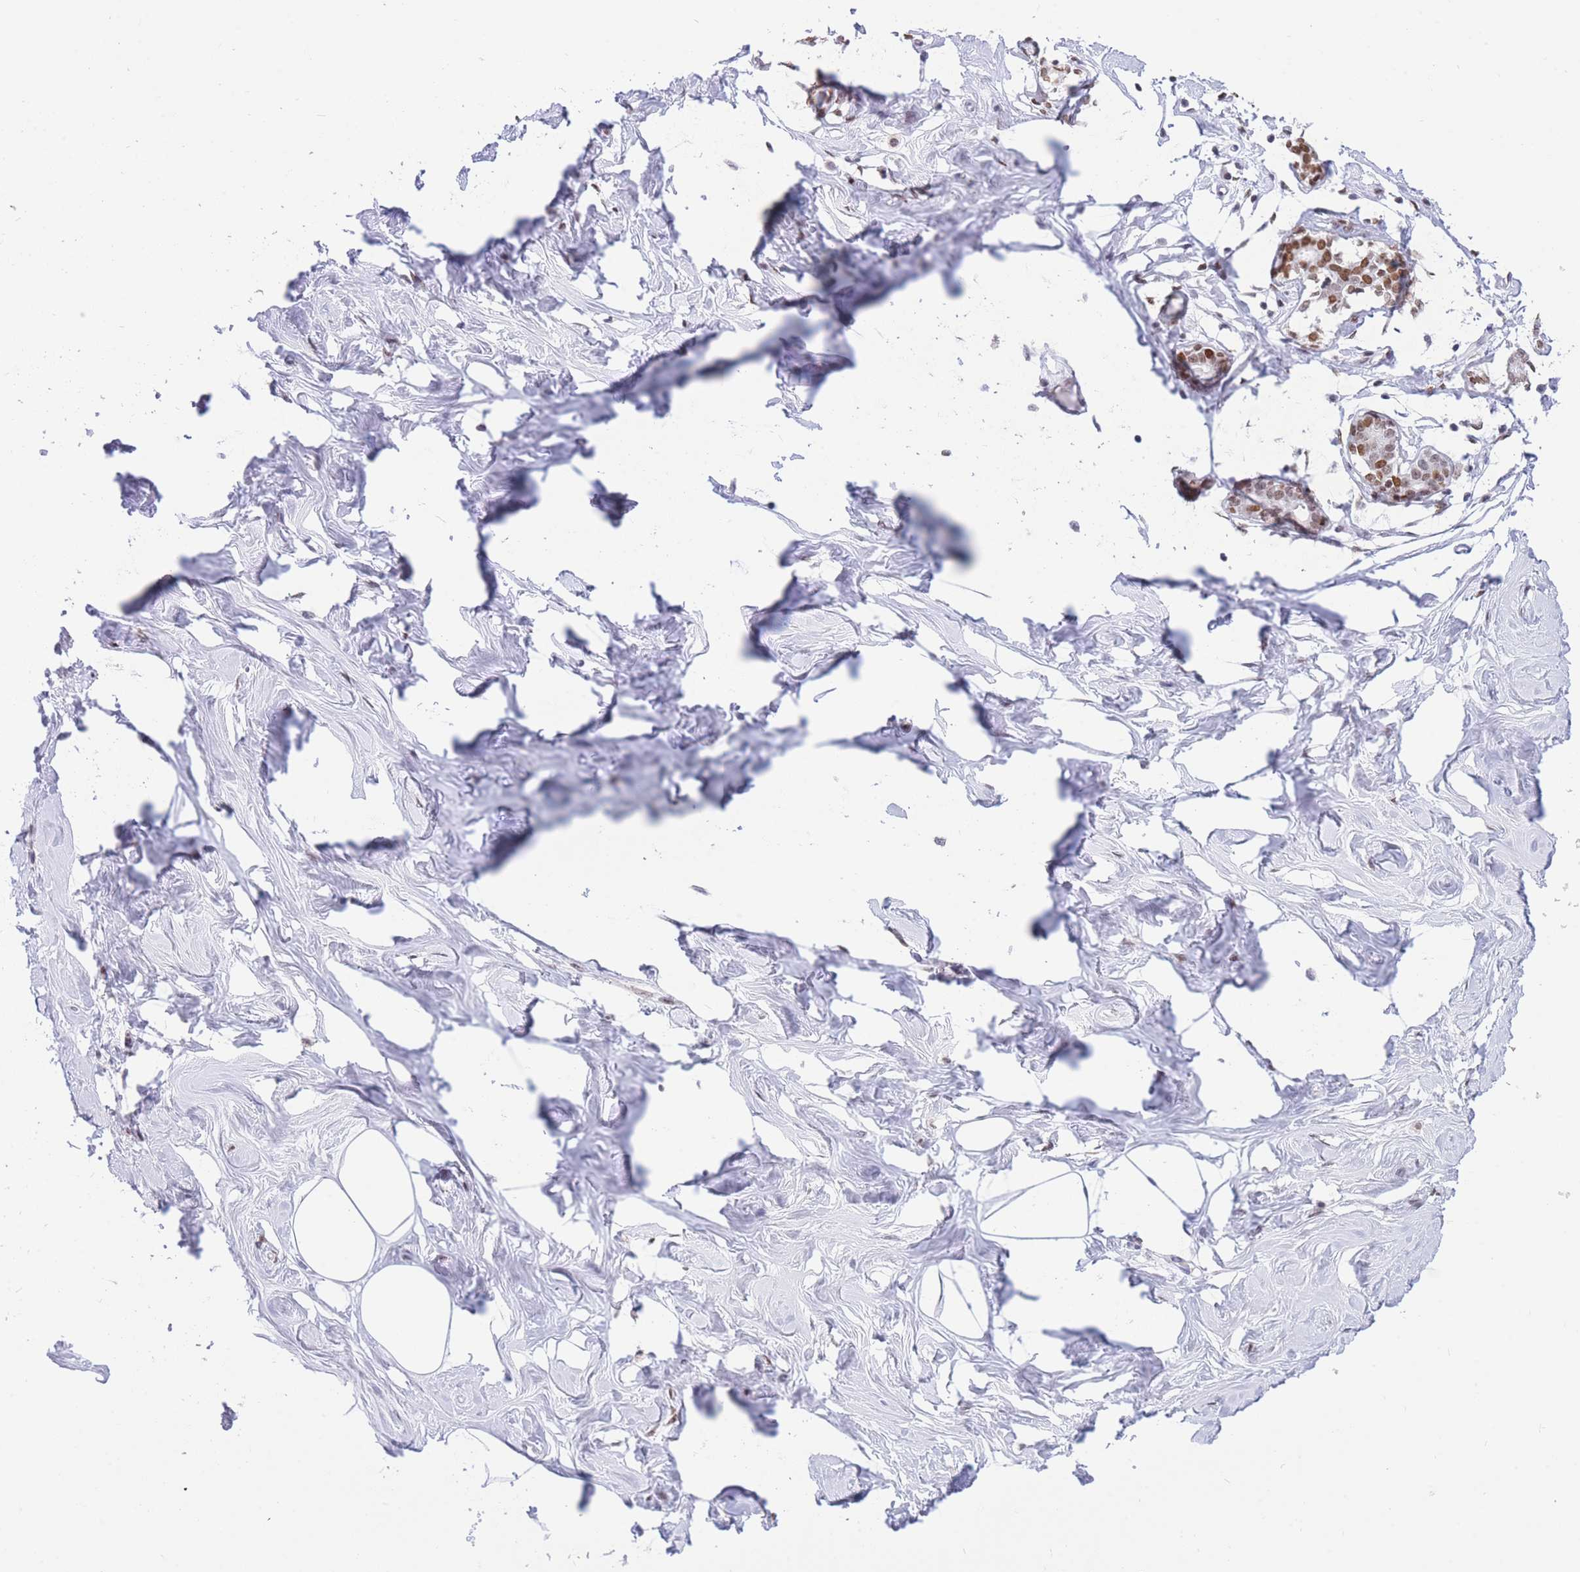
{"staining": {"intensity": "negative", "quantity": "none", "location": "none"}, "tissue": "breast", "cell_type": "Adipocytes", "image_type": "normal", "snomed": [{"axis": "morphology", "description": "Normal tissue, NOS"}, {"axis": "morphology", "description": "Adenoma, NOS"}, {"axis": "topography", "description": "Breast"}], "caption": "Human breast stained for a protein using immunohistochemistry (IHC) shows no positivity in adipocytes.", "gene": "HMGN1", "patient": {"sex": "female", "age": 23}}